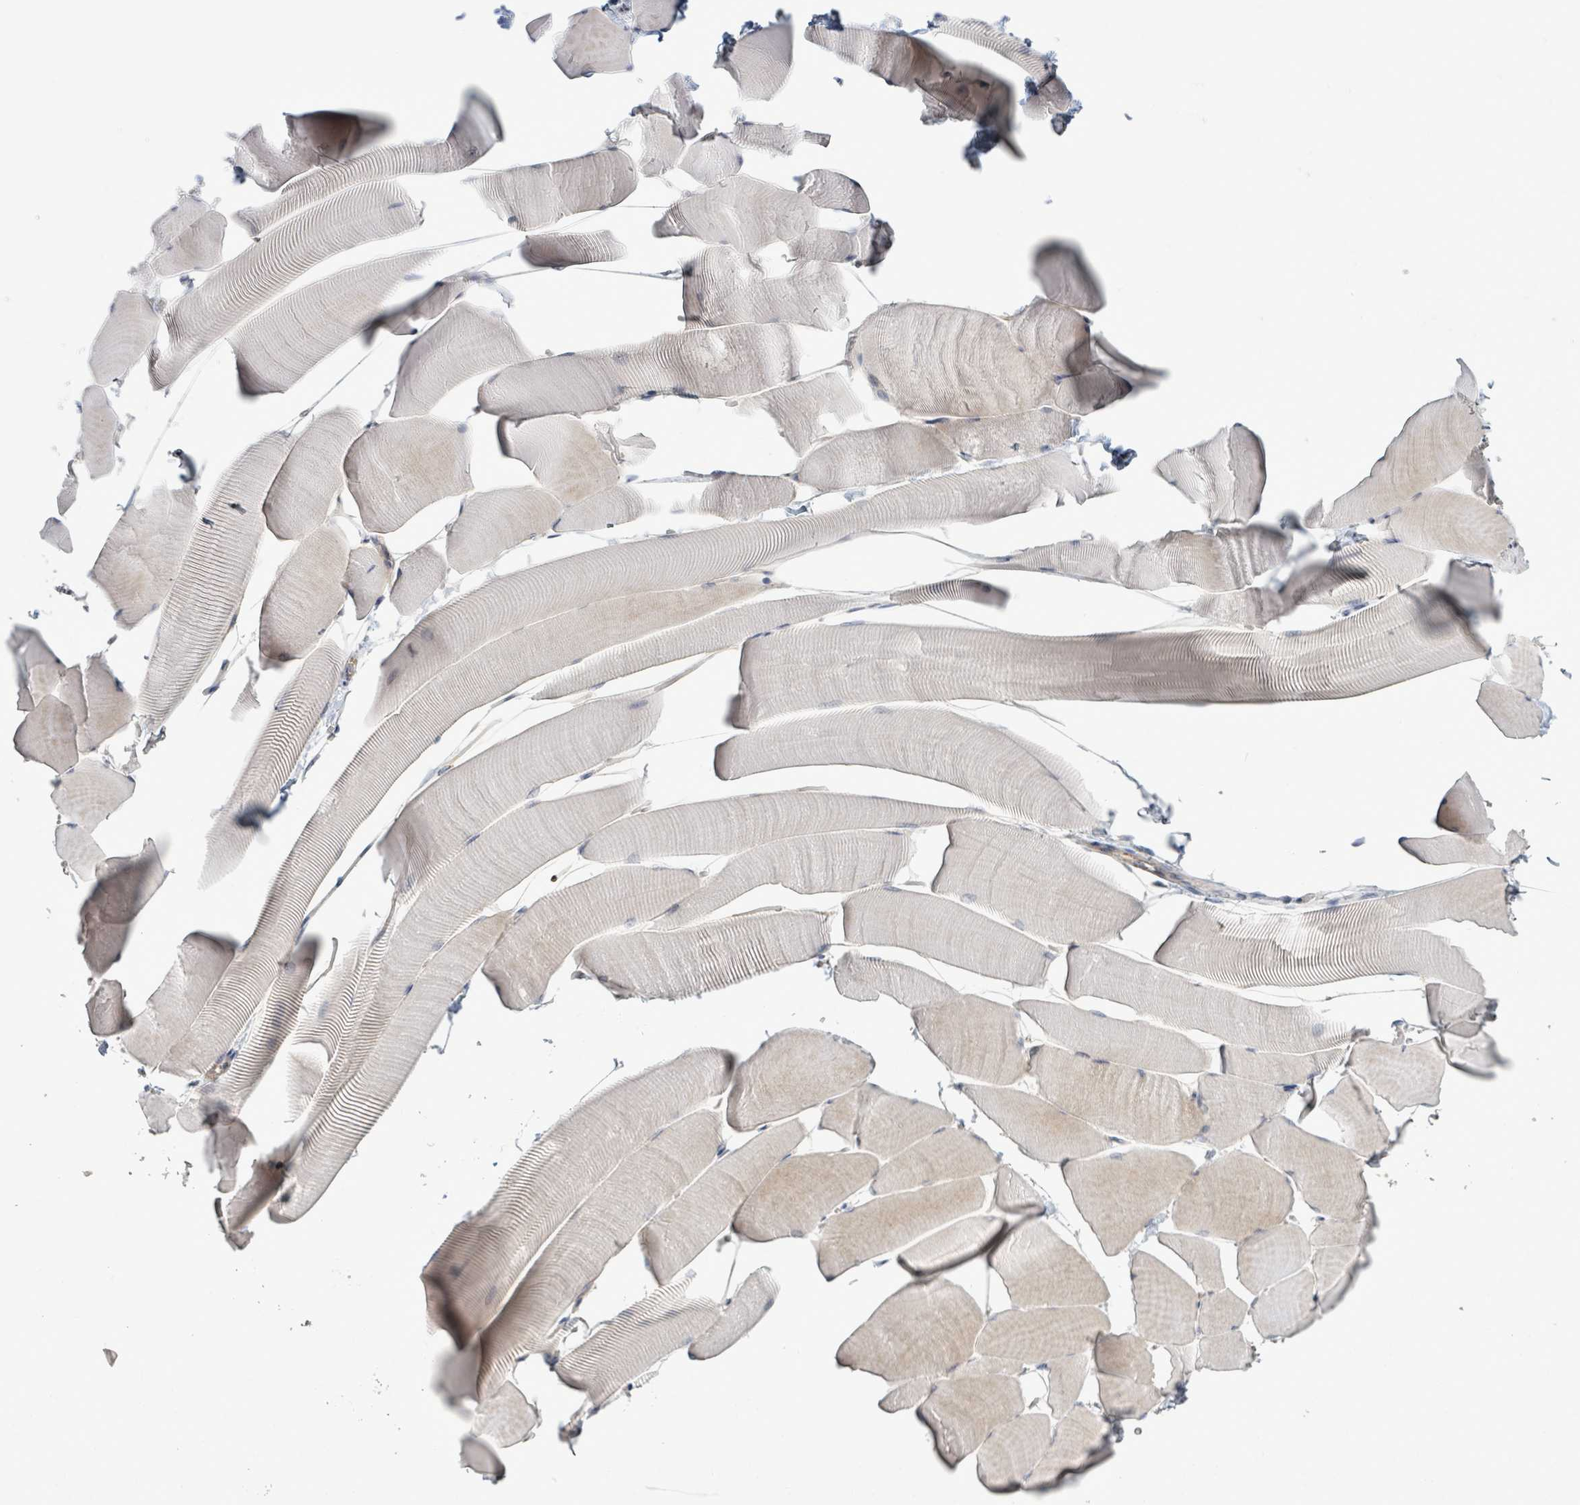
{"staining": {"intensity": "weak", "quantity": "25%-75%", "location": "cytoplasmic/membranous"}, "tissue": "skeletal muscle", "cell_type": "Myocytes", "image_type": "normal", "snomed": [{"axis": "morphology", "description": "Normal tissue, NOS"}, {"axis": "topography", "description": "Skeletal muscle"}], "caption": "Immunohistochemistry (IHC) staining of normal skeletal muscle, which reveals low levels of weak cytoplasmic/membranous staining in about 25%-75% of myocytes indicating weak cytoplasmic/membranous protein expression. The staining was performed using DAB (3,3'-diaminobenzidine) (brown) for protein detection and nuclei were counterstained in hematoxylin (blue).", "gene": "LILRA4", "patient": {"sex": "male", "age": 25}}